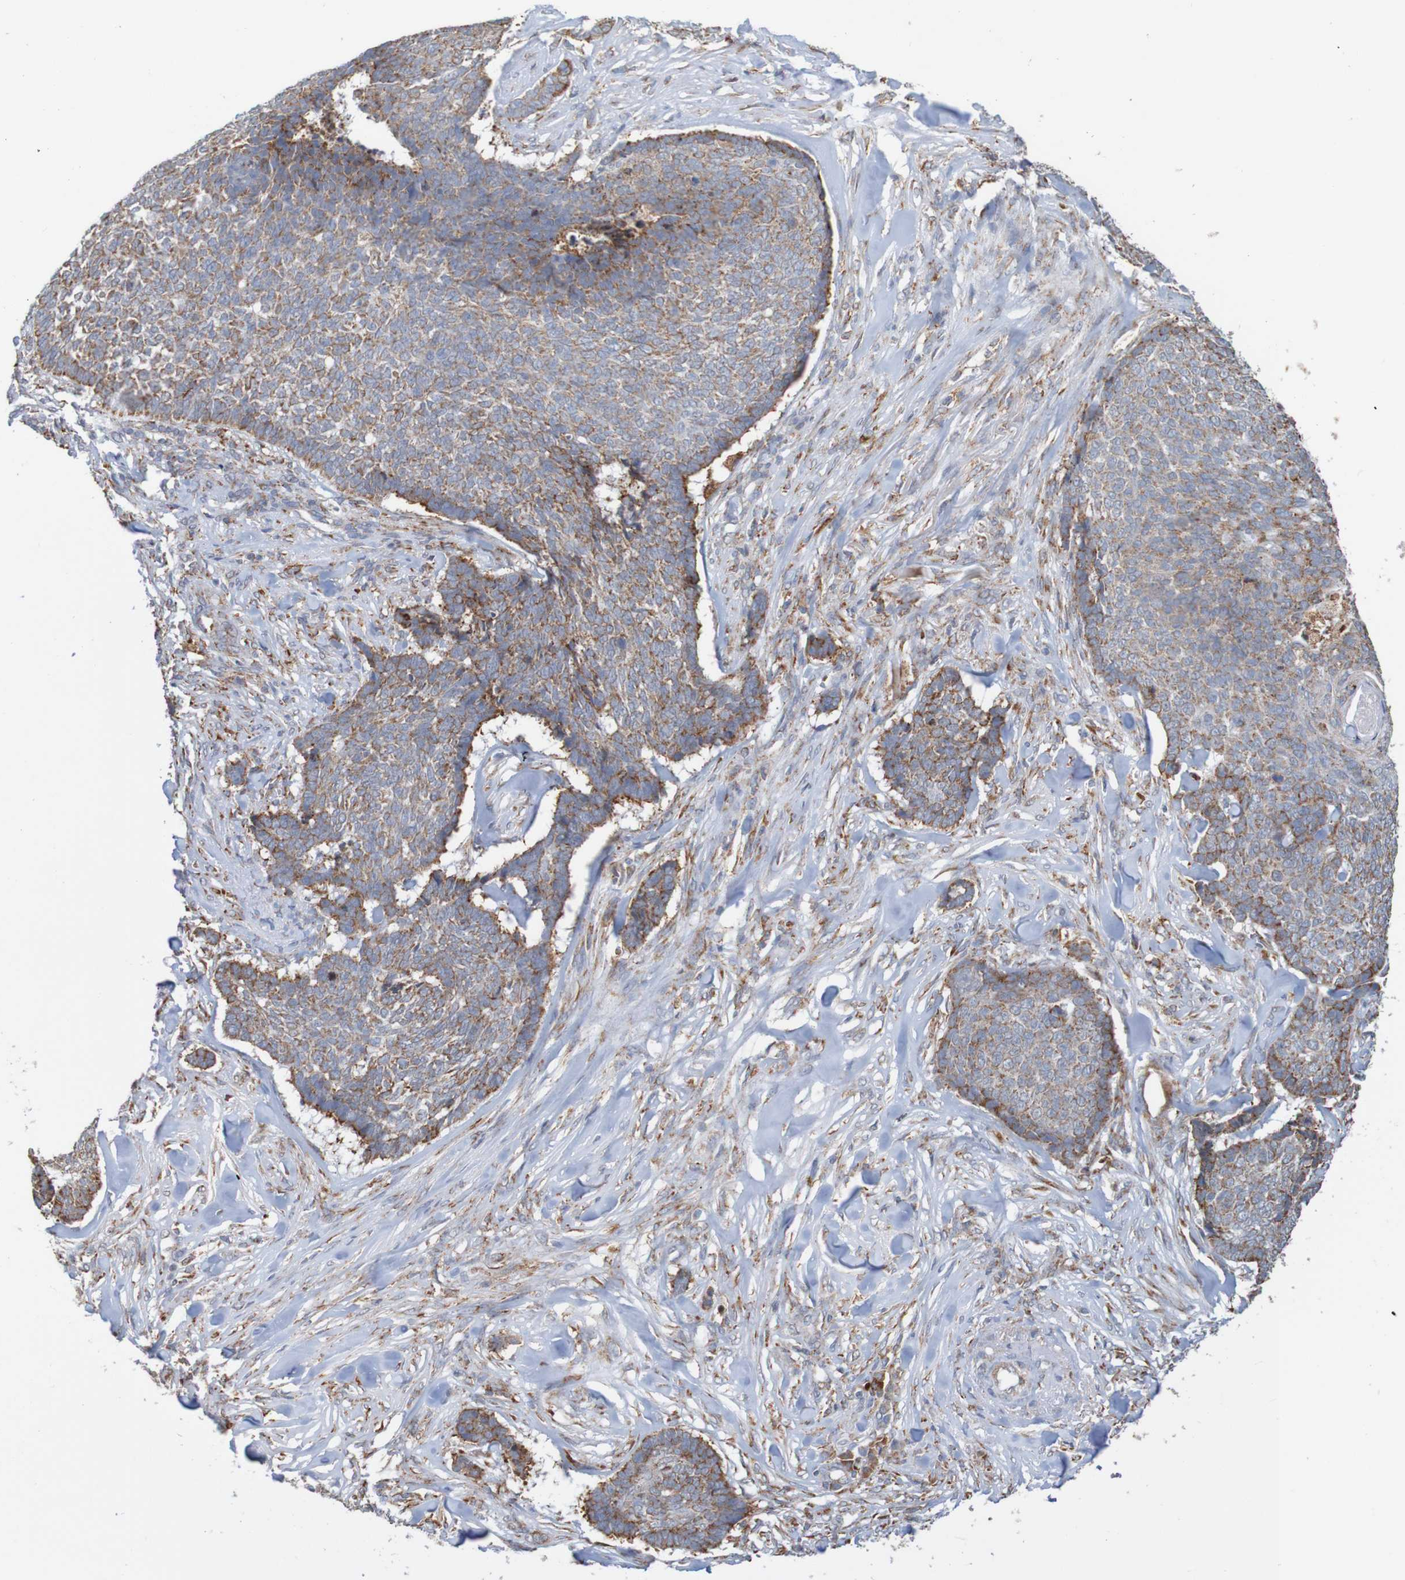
{"staining": {"intensity": "weak", "quantity": ">75%", "location": "cytoplasmic/membranous"}, "tissue": "skin cancer", "cell_type": "Tumor cells", "image_type": "cancer", "snomed": [{"axis": "morphology", "description": "Basal cell carcinoma"}, {"axis": "topography", "description": "Skin"}], "caption": "An immunohistochemistry (IHC) image of neoplastic tissue is shown. Protein staining in brown highlights weak cytoplasmic/membranous positivity in basal cell carcinoma (skin) within tumor cells. The protein of interest is stained brown, and the nuclei are stained in blue (DAB IHC with brightfield microscopy, high magnification).", "gene": "PDIA3", "patient": {"sex": "male", "age": 84}}